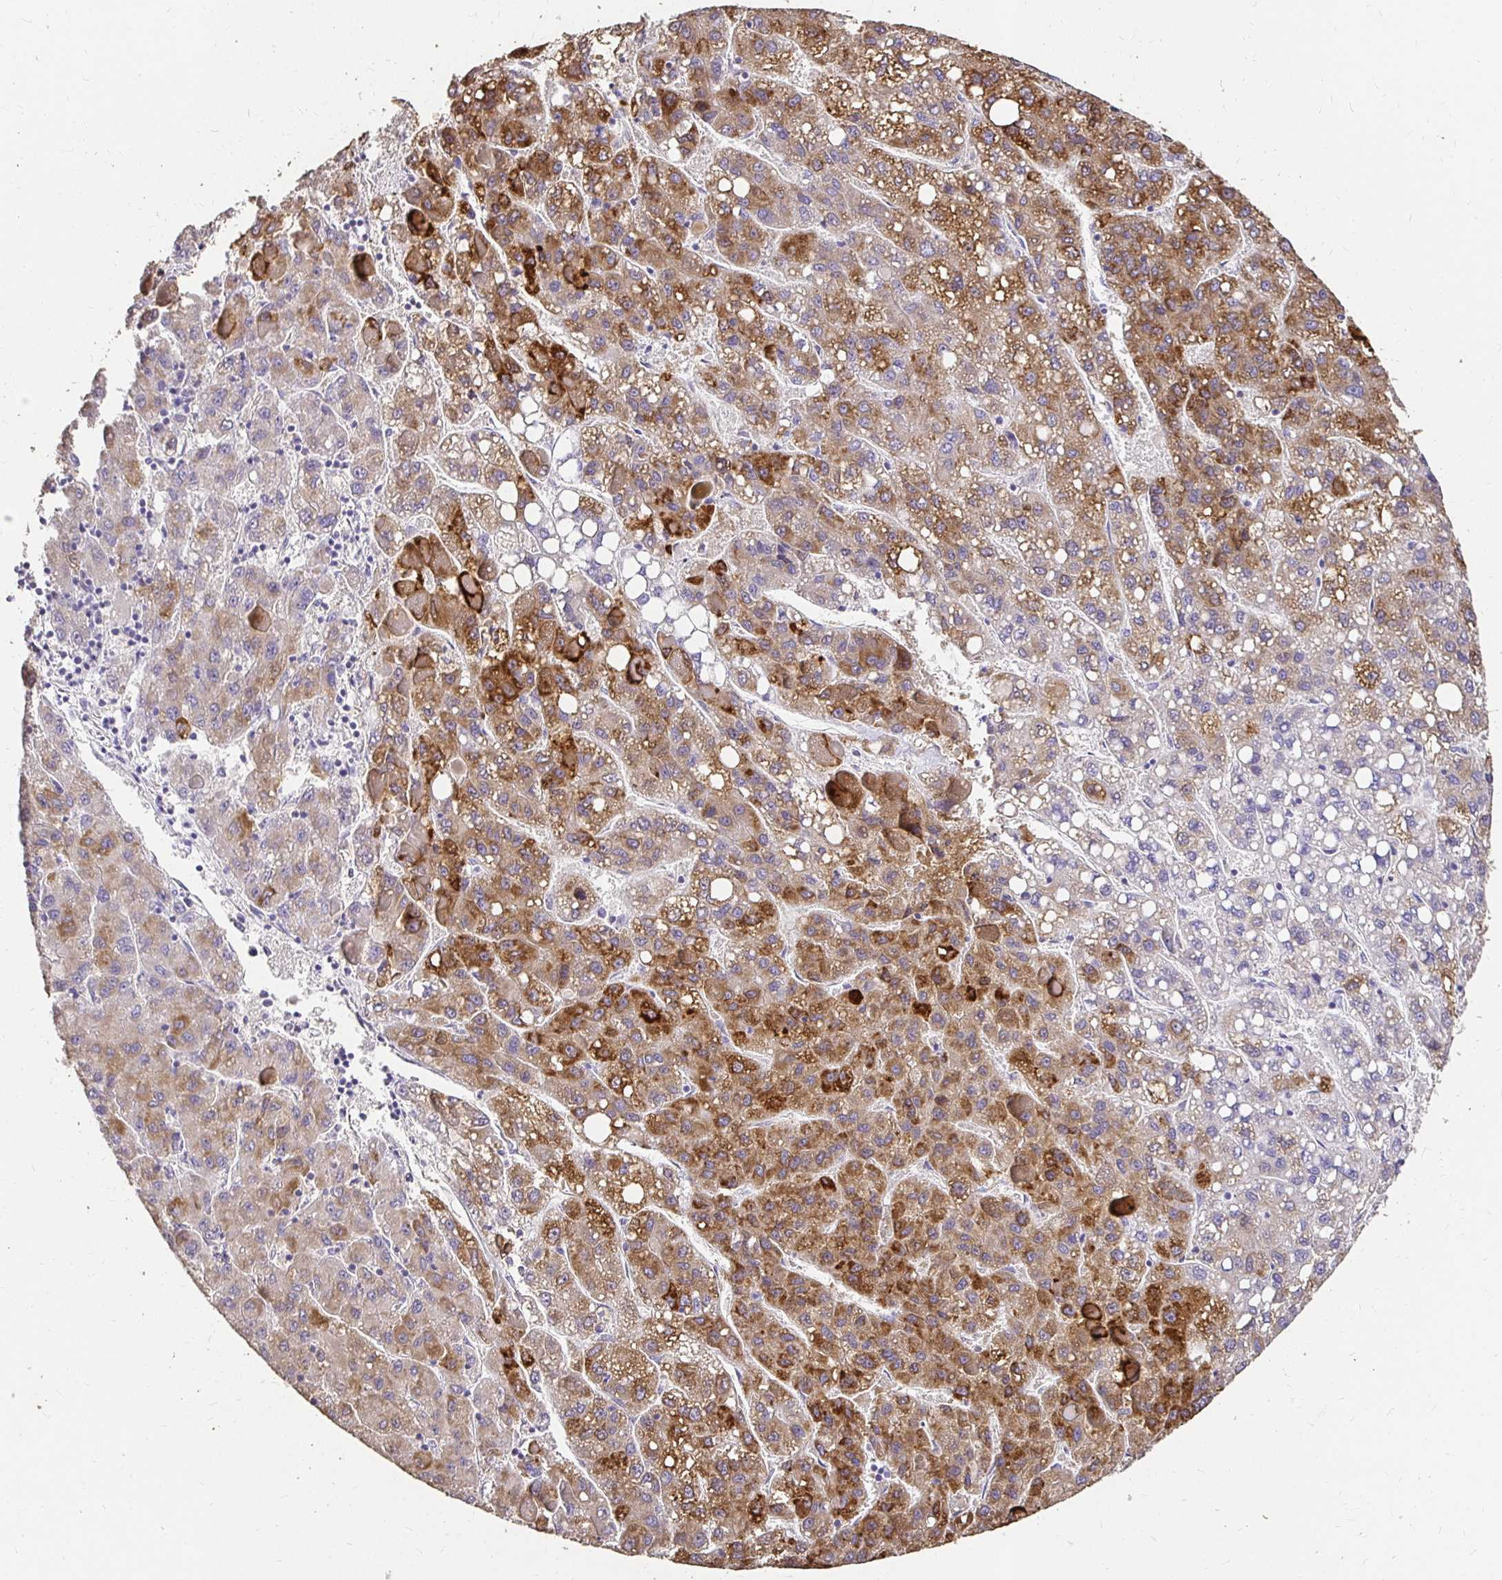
{"staining": {"intensity": "moderate", "quantity": ">75%", "location": "cytoplasmic/membranous"}, "tissue": "liver cancer", "cell_type": "Tumor cells", "image_type": "cancer", "snomed": [{"axis": "morphology", "description": "Carcinoma, Hepatocellular, NOS"}, {"axis": "topography", "description": "Liver"}], "caption": "IHC (DAB) staining of liver cancer (hepatocellular carcinoma) exhibits moderate cytoplasmic/membranous protein positivity in about >75% of tumor cells.", "gene": "UGT1A6", "patient": {"sex": "female", "age": 82}}